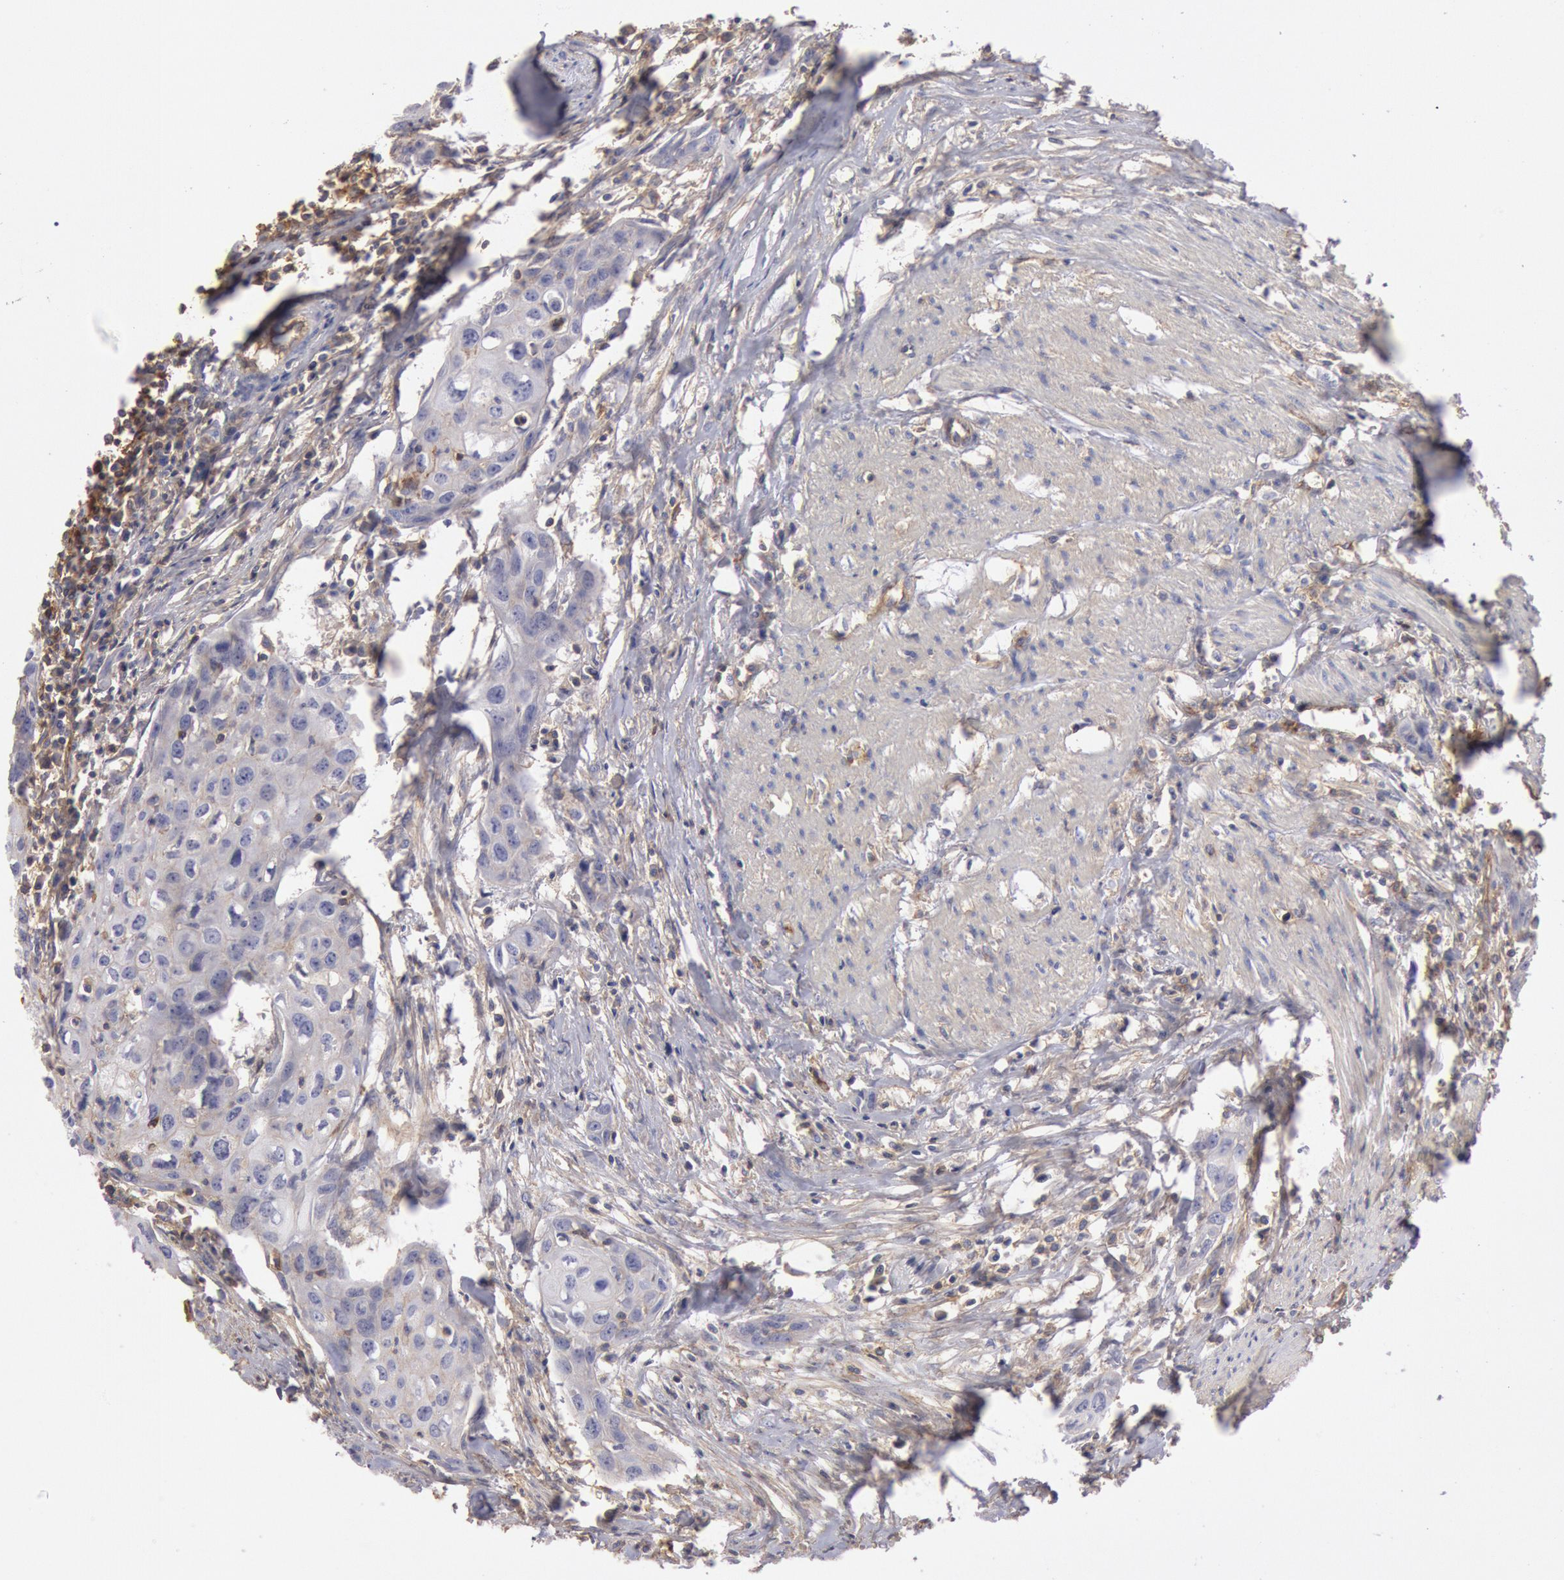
{"staining": {"intensity": "weak", "quantity": "<25%", "location": "cytoplasmic/membranous"}, "tissue": "urothelial cancer", "cell_type": "Tumor cells", "image_type": "cancer", "snomed": [{"axis": "morphology", "description": "Urothelial carcinoma, High grade"}, {"axis": "topography", "description": "Urinary bladder"}], "caption": "An immunohistochemistry image of urothelial cancer is shown. There is no staining in tumor cells of urothelial cancer. Nuclei are stained in blue.", "gene": "SNAP23", "patient": {"sex": "male", "age": 54}}